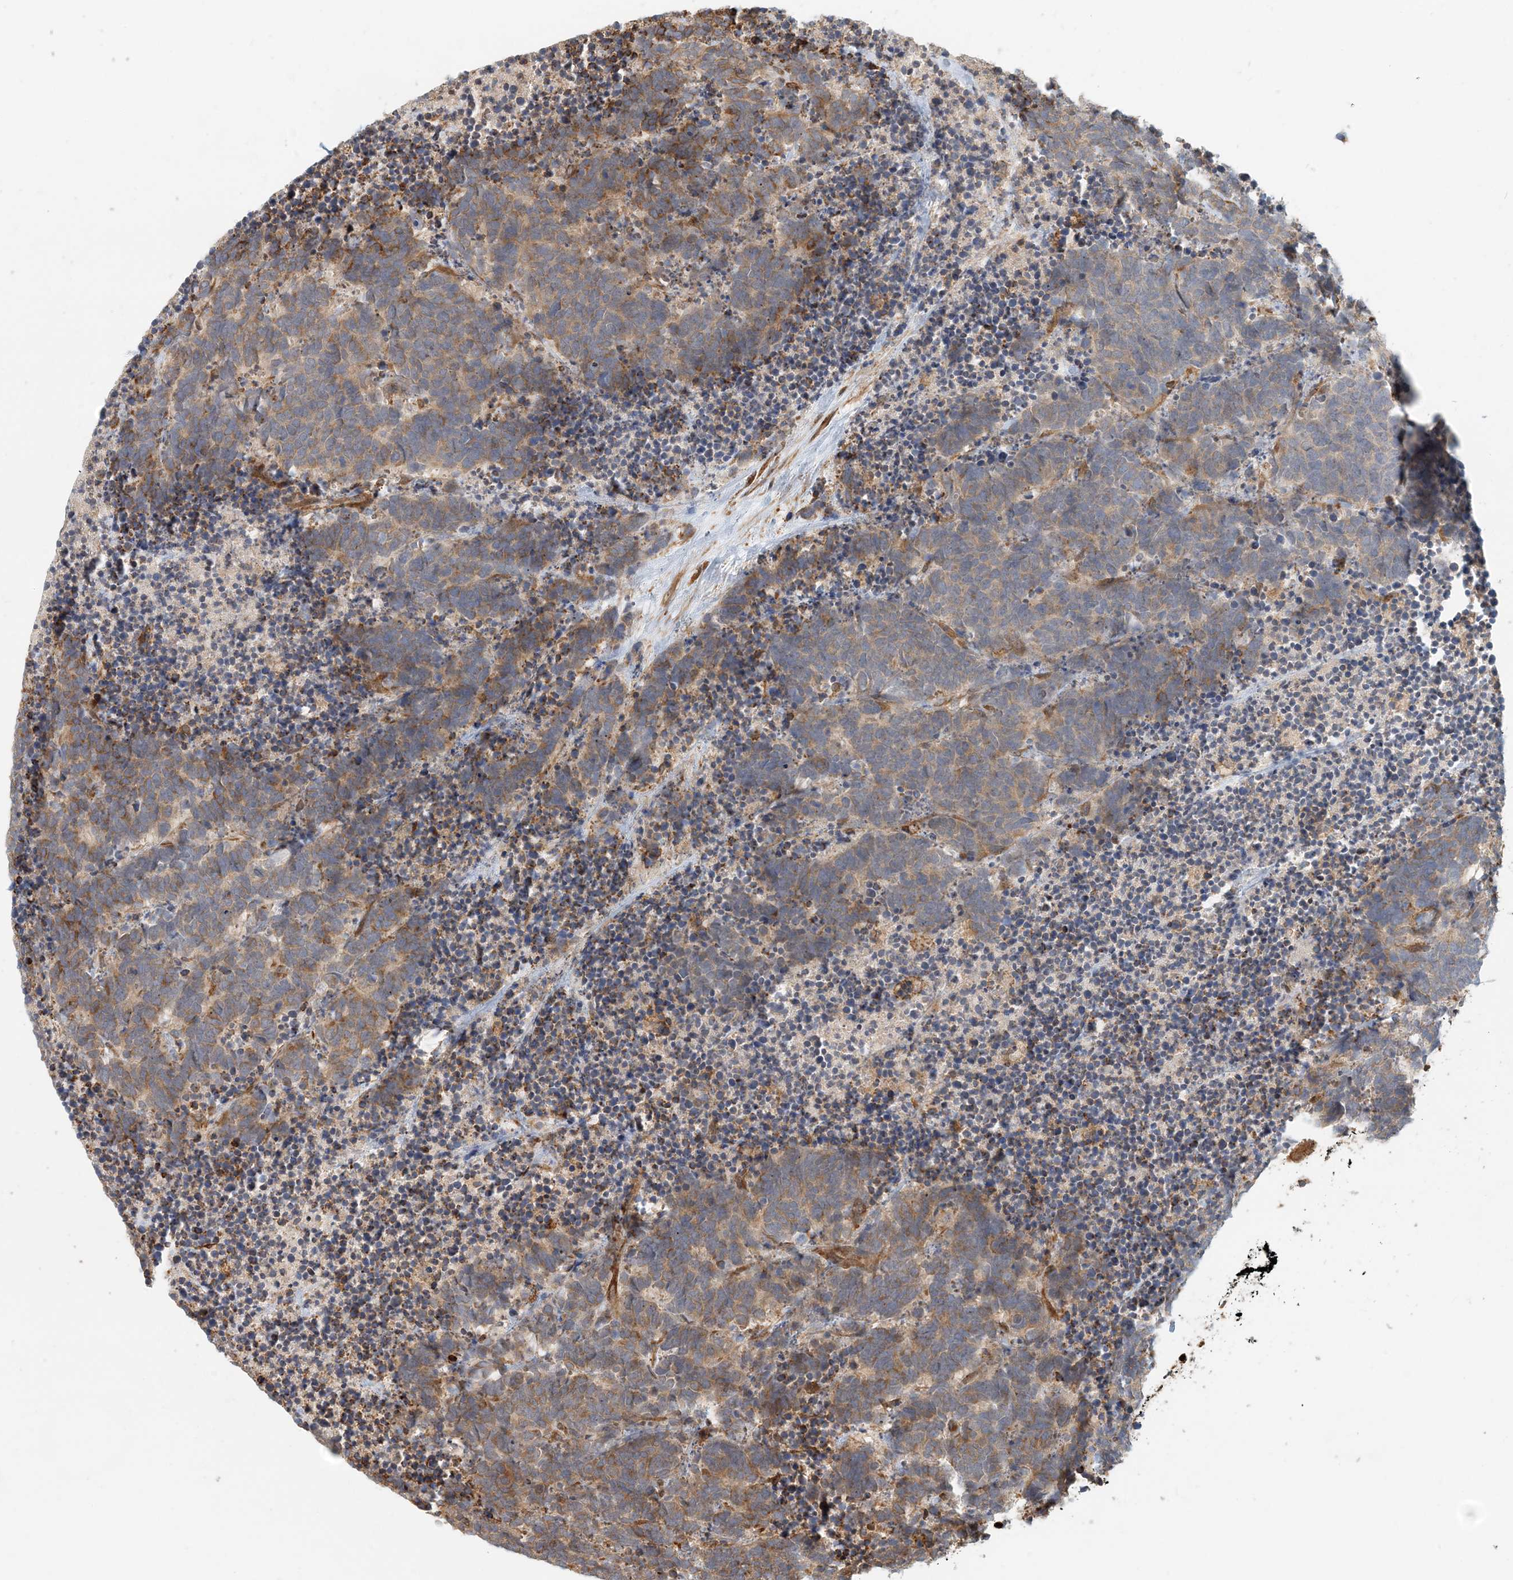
{"staining": {"intensity": "weak", "quantity": ">75%", "location": "cytoplasmic/membranous"}, "tissue": "carcinoid", "cell_type": "Tumor cells", "image_type": "cancer", "snomed": [{"axis": "morphology", "description": "Carcinoma, NOS"}, {"axis": "morphology", "description": "Carcinoid, malignant, NOS"}, {"axis": "topography", "description": "Urinary bladder"}], "caption": "Protein staining demonstrates weak cytoplasmic/membranous expression in approximately >75% of tumor cells in malignant carcinoid.", "gene": "HNMT", "patient": {"sex": "male", "age": 57}}